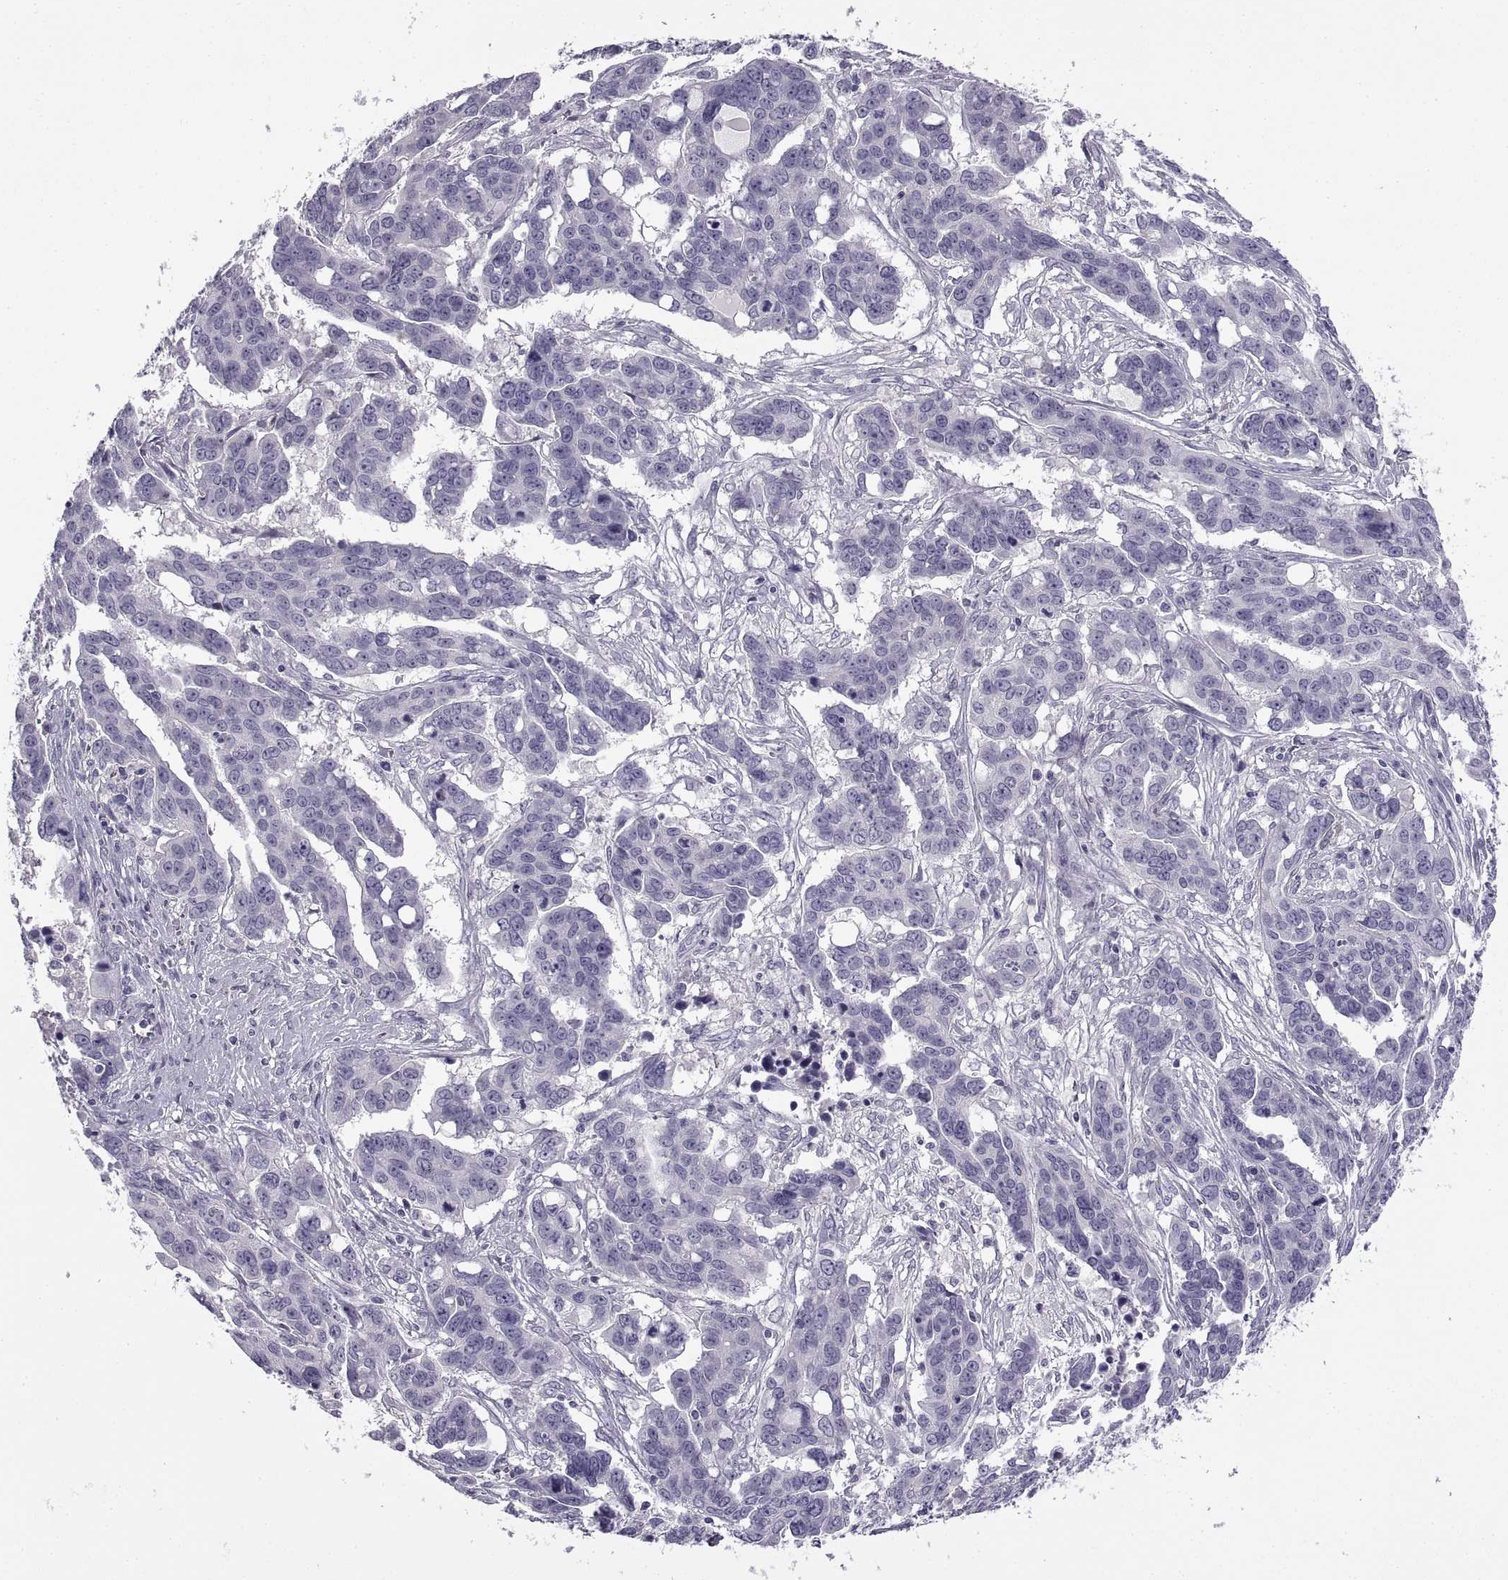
{"staining": {"intensity": "negative", "quantity": "none", "location": "none"}, "tissue": "ovarian cancer", "cell_type": "Tumor cells", "image_type": "cancer", "snomed": [{"axis": "morphology", "description": "Carcinoma, endometroid"}, {"axis": "topography", "description": "Ovary"}], "caption": "An IHC histopathology image of ovarian cancer (endometroid carcinoma) is shown. There is no staining in tumor cells of ovarian cancer (endometroid carcinoma).", "gene": "BSPH1", "patient": {"sex": "female", "age": 78}}